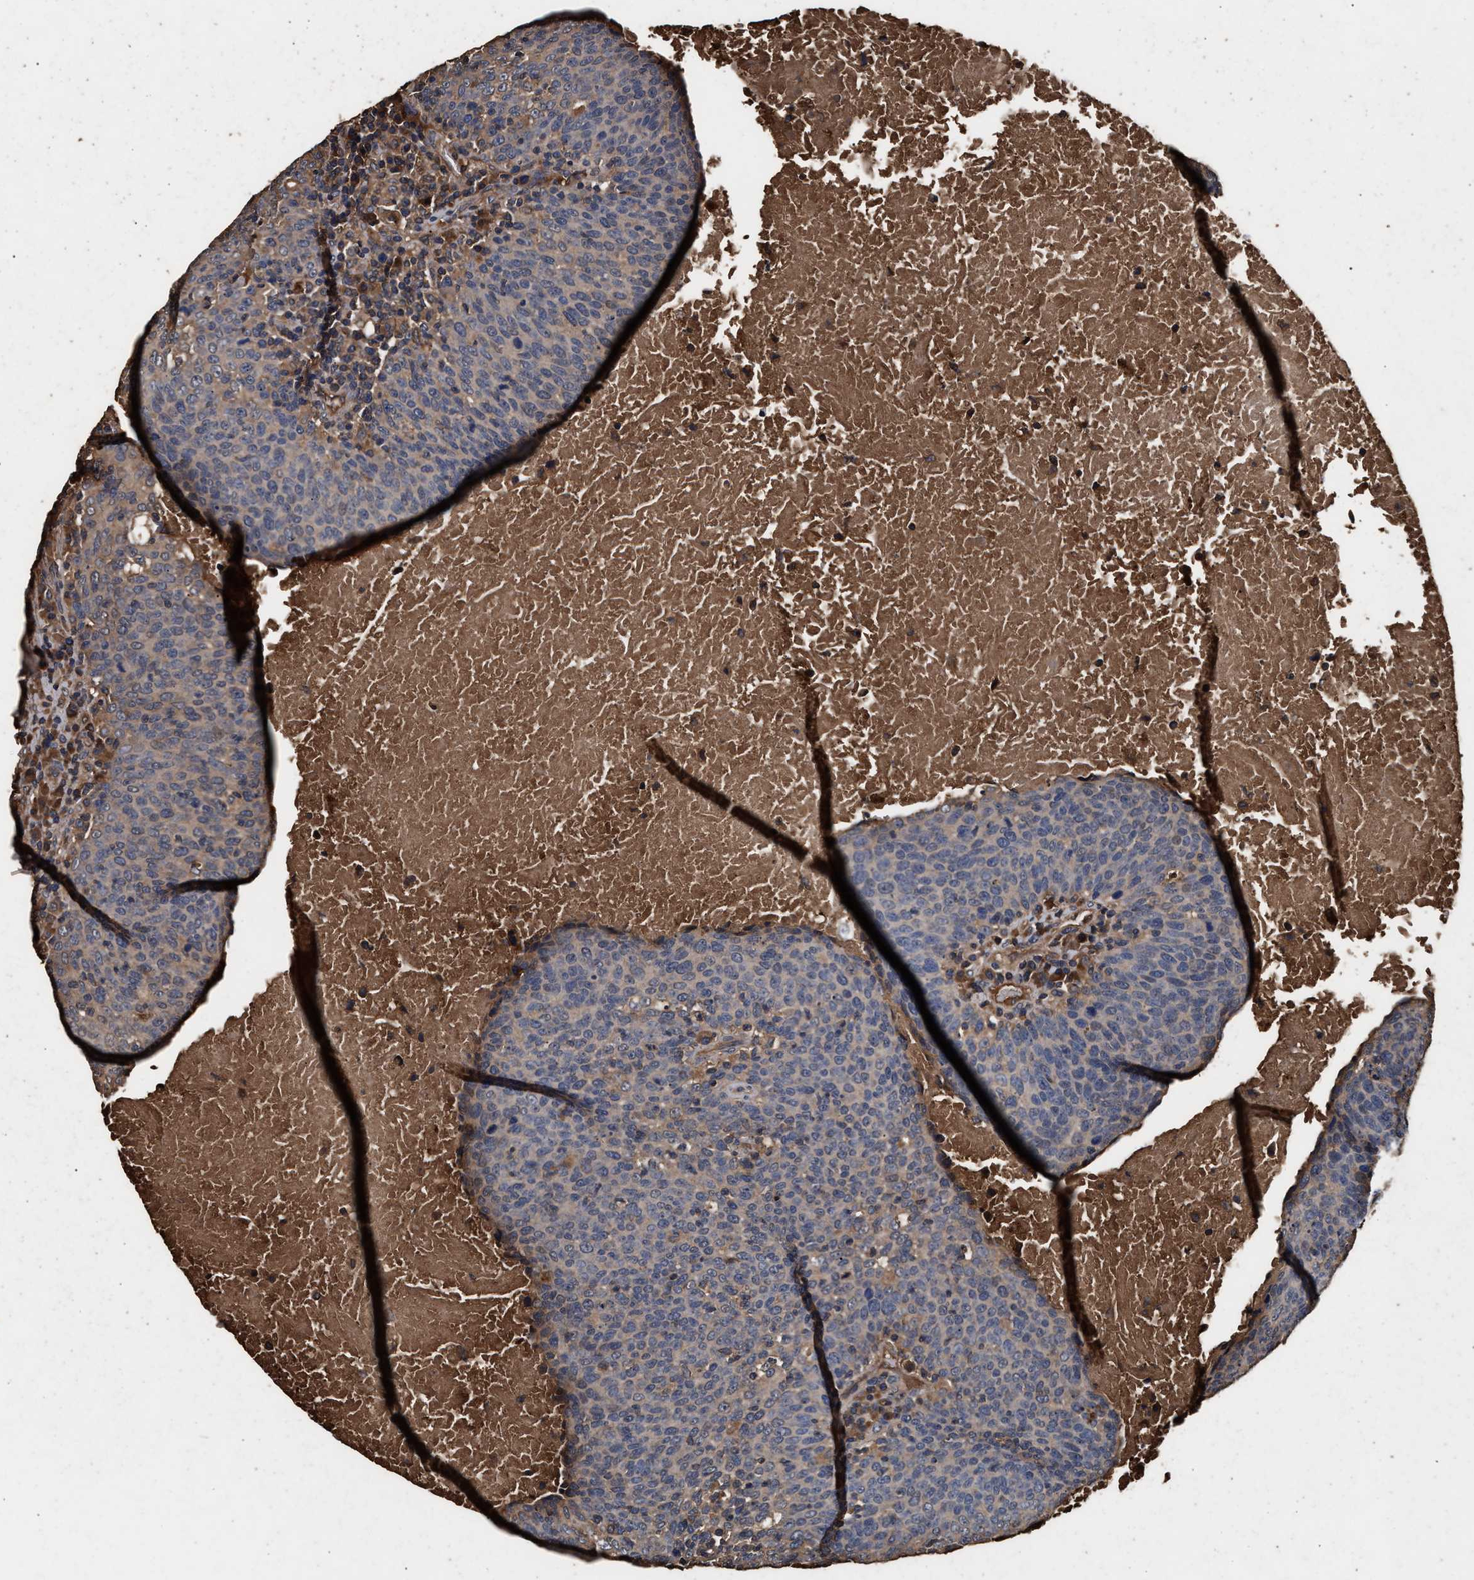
{"staining": {"intensity": "weak", "quantity": "<25%", "location": "cytoplasmic/membranous"}, "tissue": "head and neck cancer", "cell_type": "Tumor cells", "image_type": "cancer", "snomed": [{"axis": "morphology", "description": "Squamous cell carcinoma, NOS"}, {"axis": "morphology", "description": "Squamous cell carcinoma, metastatic, NOS"}, {"axis": "topography", "description": "Lymph node"}, {"axis": "topography", "description": "Head-Neck"}], "caption": "Image shows no protein expression in tumor cells of squamous cell carcinoma (head and neck) tissue. (DAB IHC, high magnification).", "gene": "KYAT1", "patient": {"sex": "male", "age": 62}}